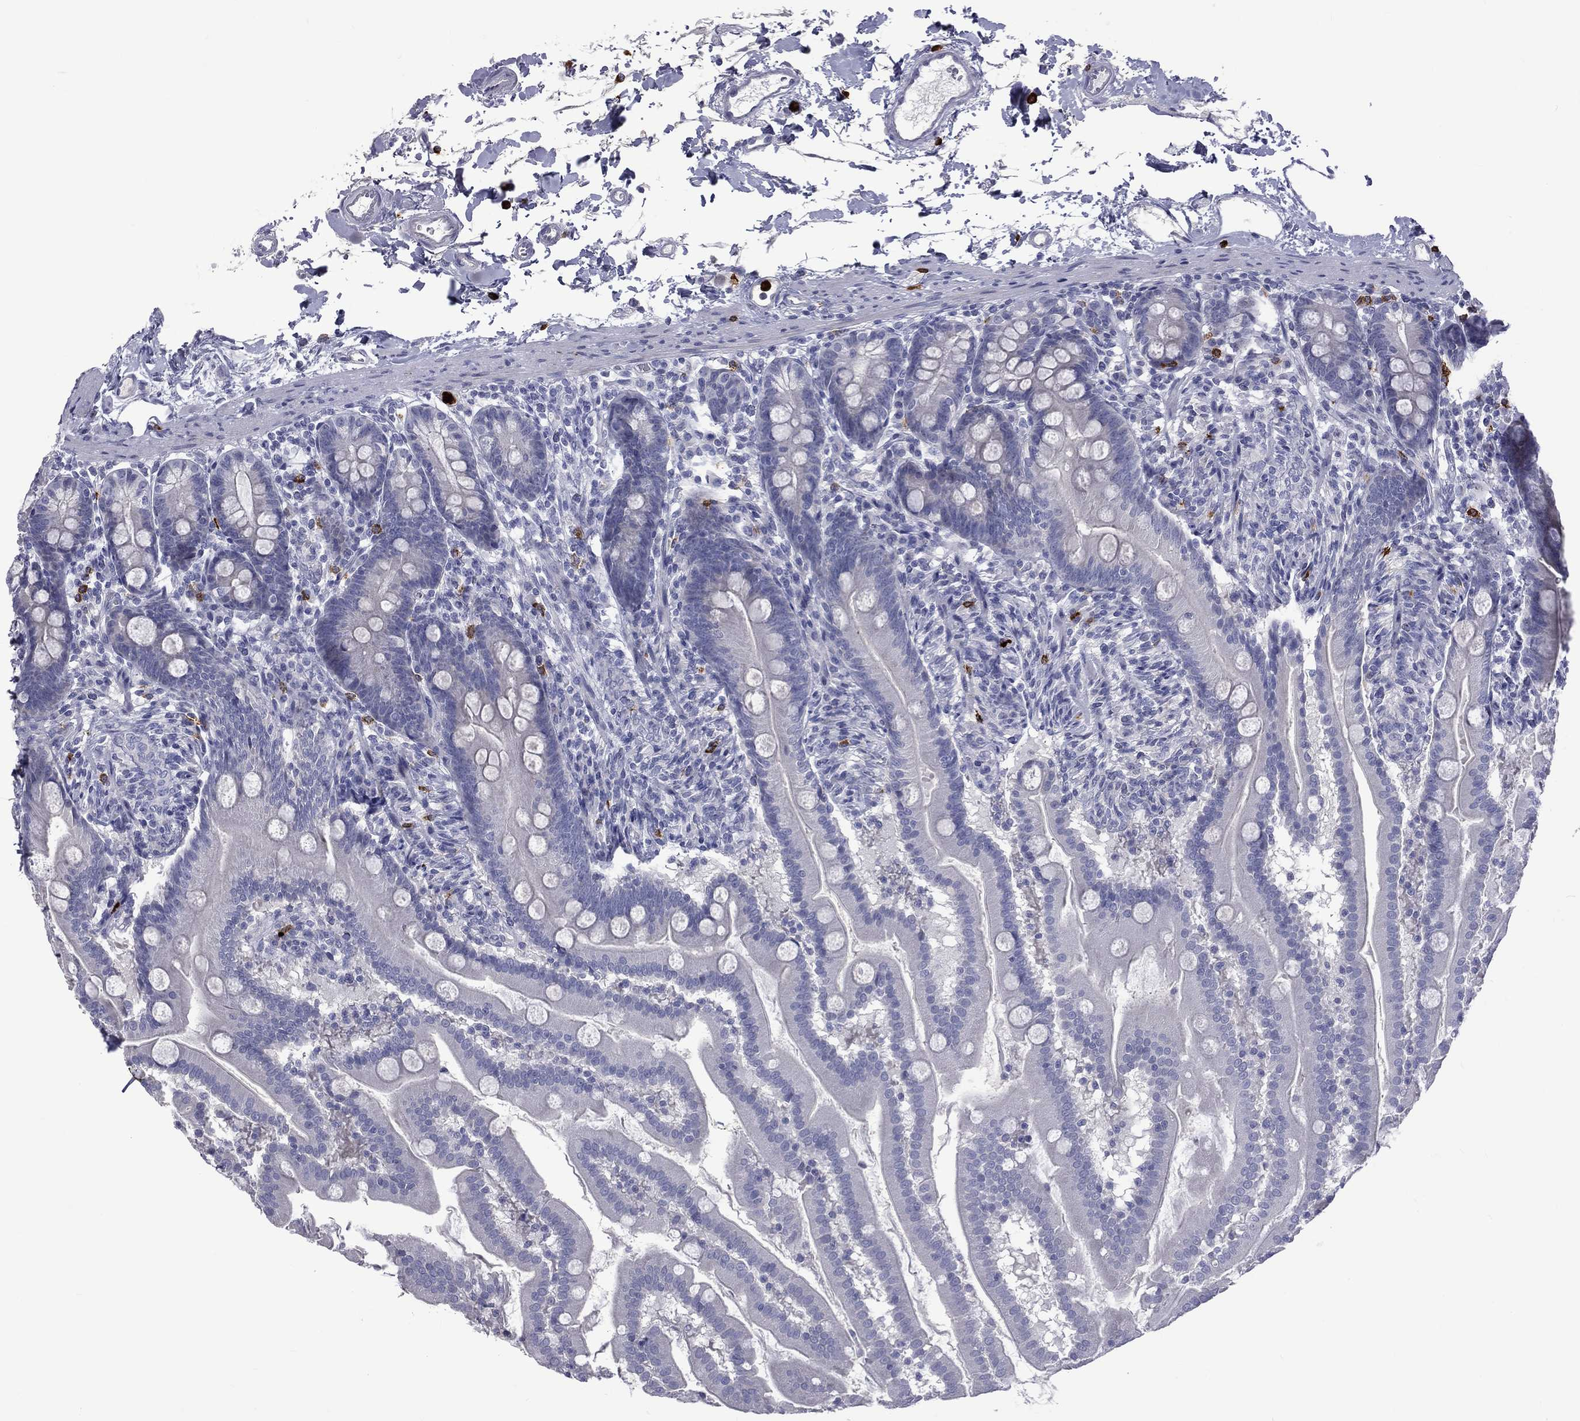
{"staining": {"intensity": "negative", "quantity": "none", "location": "none"}, "tissue": "small intestine", "cell_type": "Glandular cells", "image_type": "normal", "snomed": [{"axis": "morphology", "description": "Normal tissue, NOS"}, {"axis": "topography", "description": "Small intestine"}], "caption": "A high-resolution histopathology image shows immunohistochemistry (IHC) staining of benign small intestine, which demonstrates no significant staining in glandular cells. Nuclei are stained in blue.", "gene": "ELANE", "patient": {"sex": "female", "age": 44}}